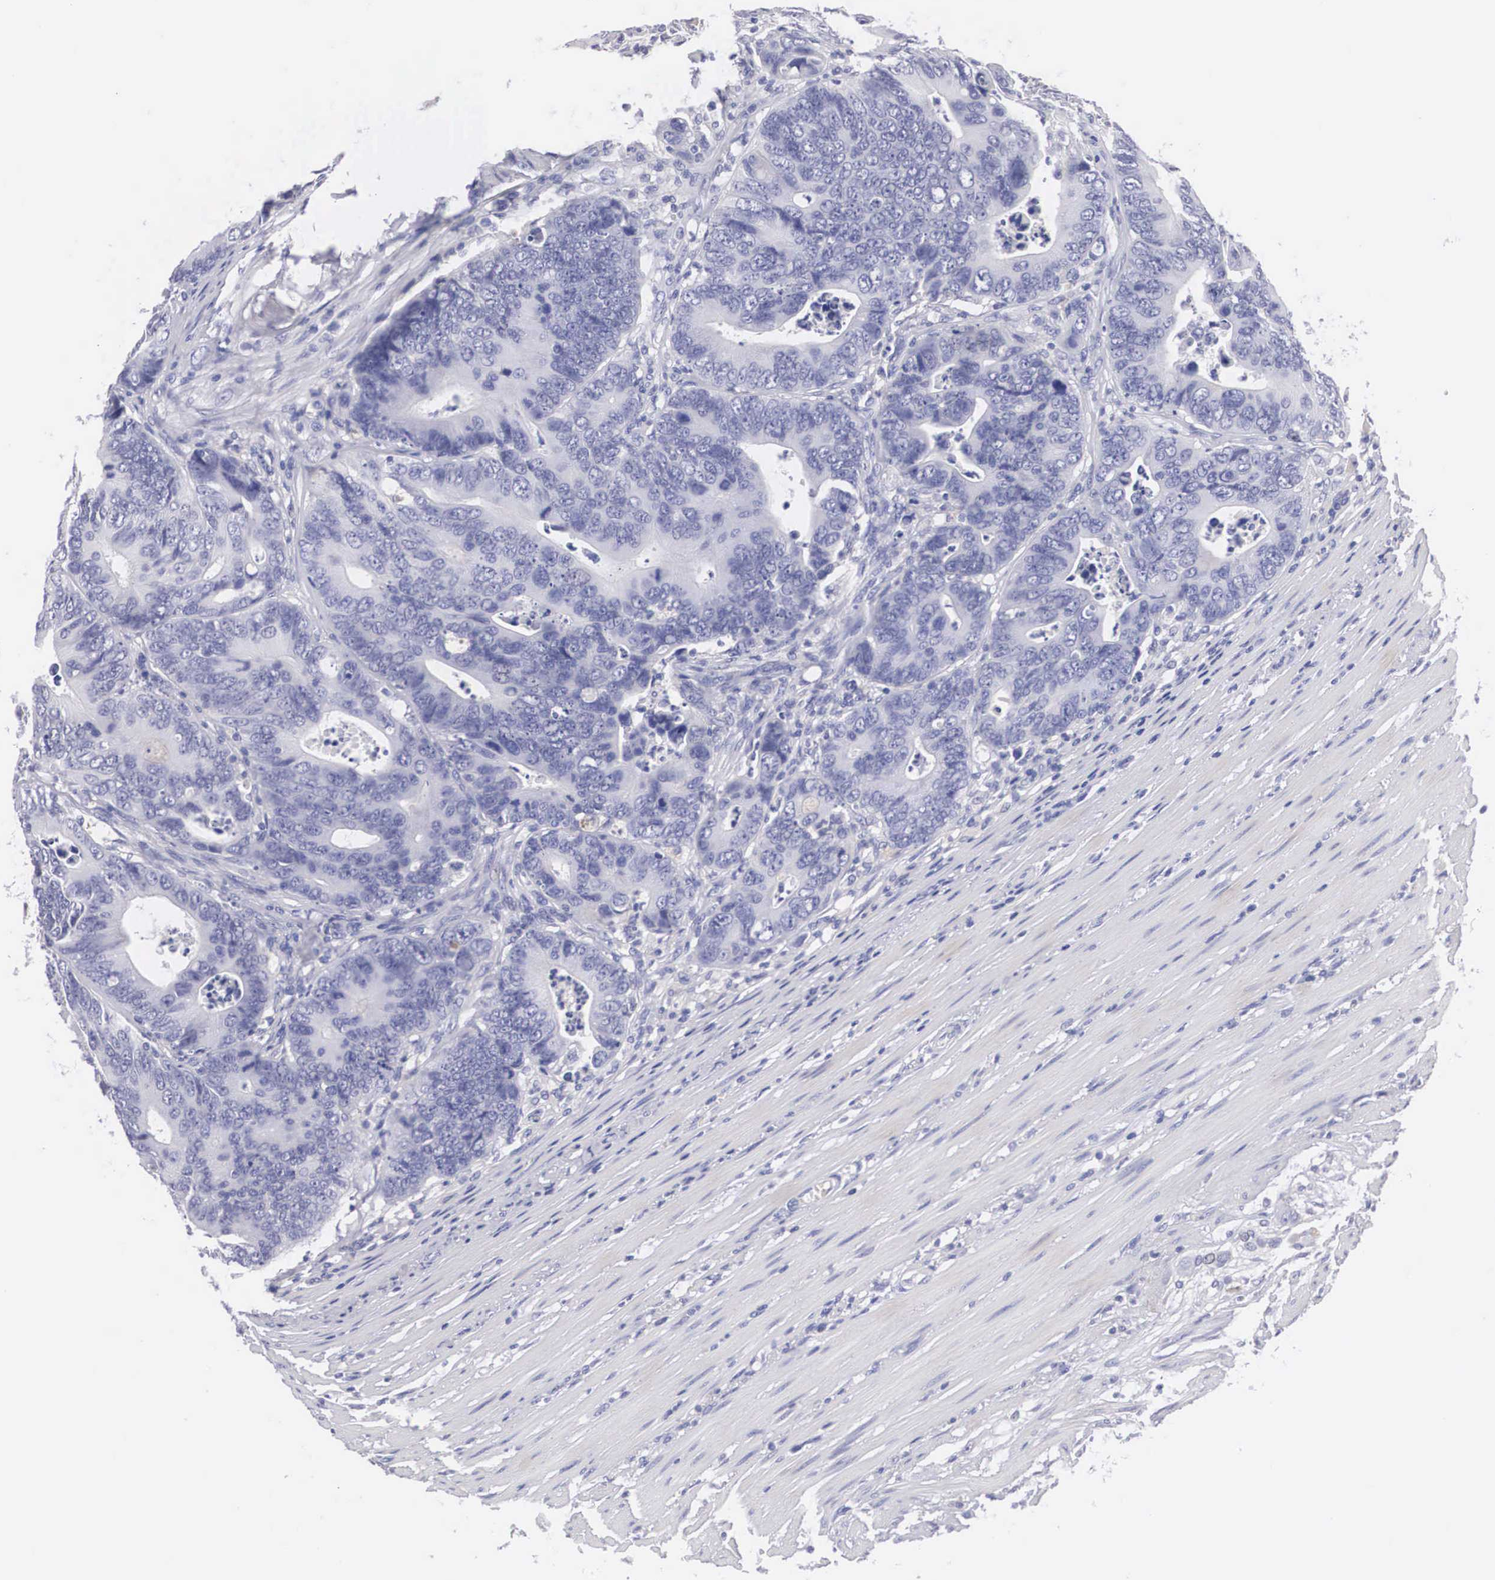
{"staining": {"intensity": "negative", "quantity": "none", "location": "none"}, "tissue": "colorectal cancer", "cell_type": "Tumor cells", "image_type": "cancer", "snomed": [{"axis": "morphology", "description": "Adenocarcinoma, NOS"}, {"axis": "topography", "description": "Colon"}], "caption": "A photomicrograph of human adenocarcinoma (colorectal) is negative for staining in tumor cells.", "gene": "ABHD4", "patient": {"sex": "female", "age": 78}}